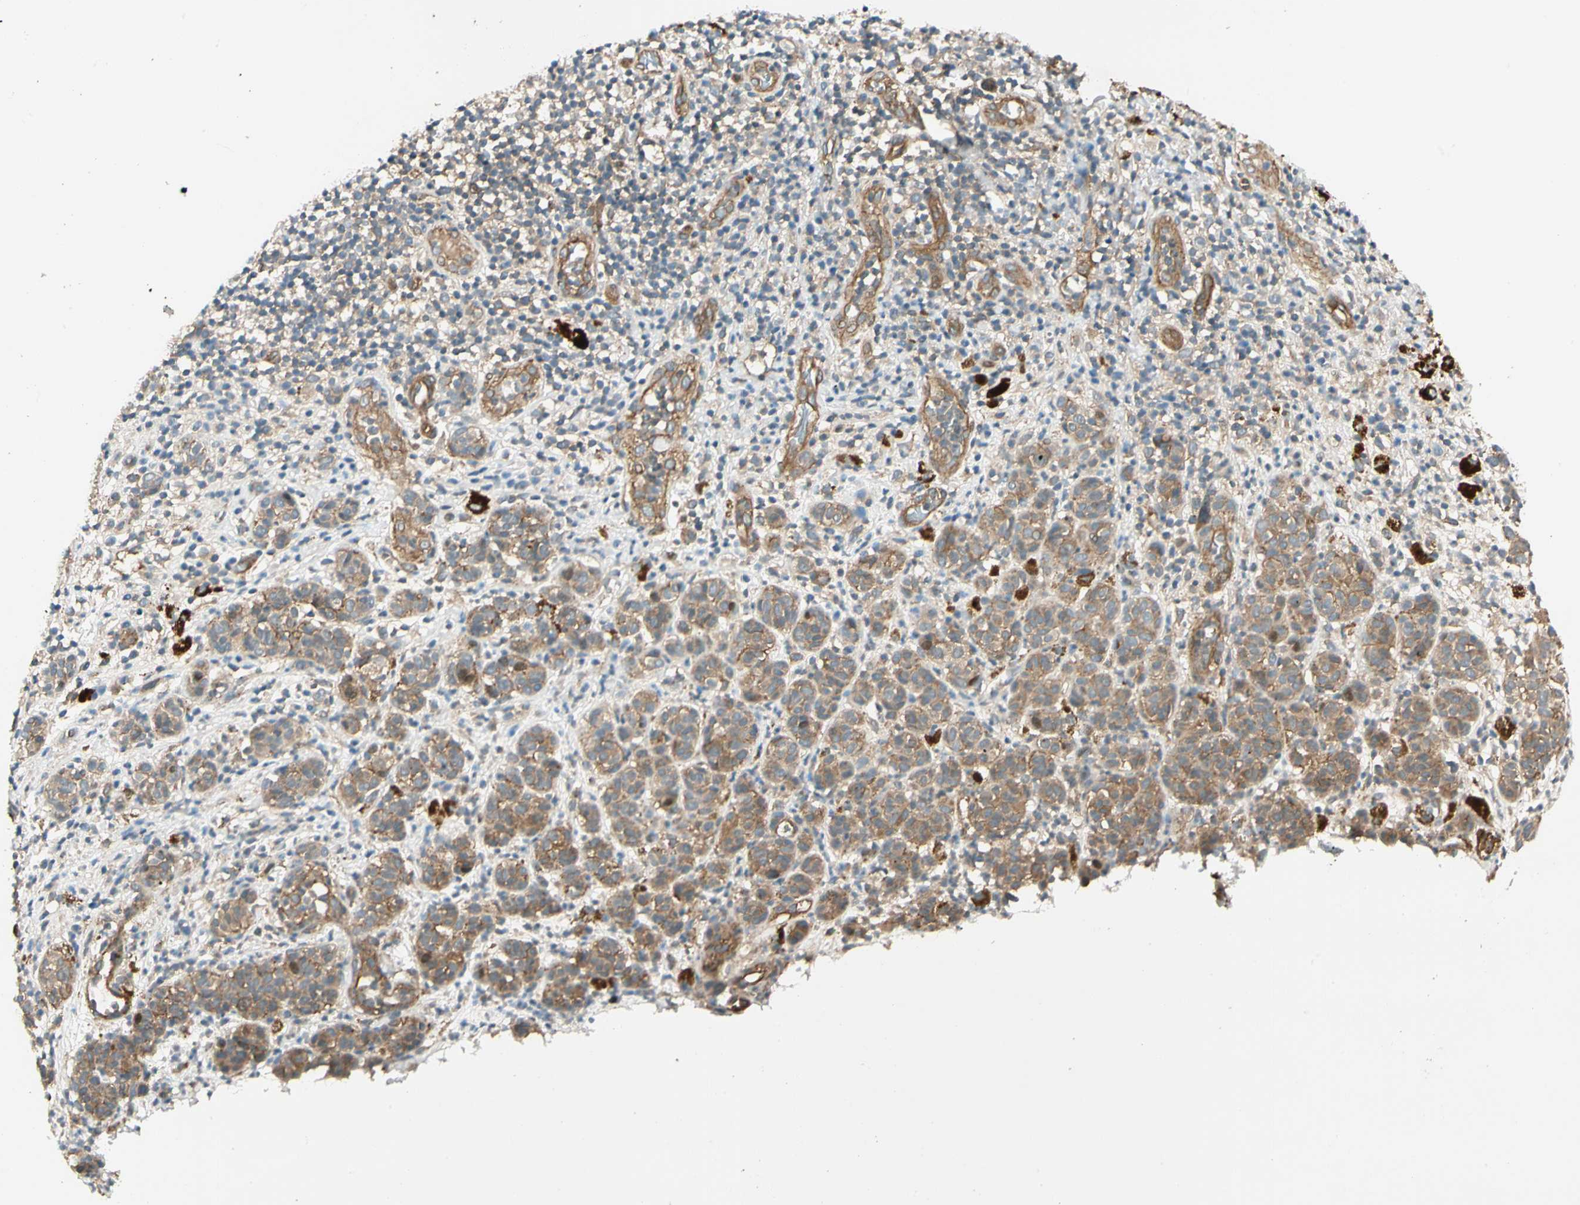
{"staining": {"intensity": "weak", "quantity": ">75%", "location": "cytoplasmic/membranous"}, "tissue": "melanoma", "cell_type": "Tumor cells", "image_type": "cancer", "snomed": [{"axis": "morphology", "description": "Malignant melanoma, NOS"}, {"axis": "topography", "description": "Skin"}], "caption": "This histopathology image demonstrates immunohistochemistry staining of human malignant melanoma, with low weak cytoplasmic/membranous expression in approximately >75% of tumor cells.", "gene": "ROCK2", "patient": {"sex": "male", "age": 64}}